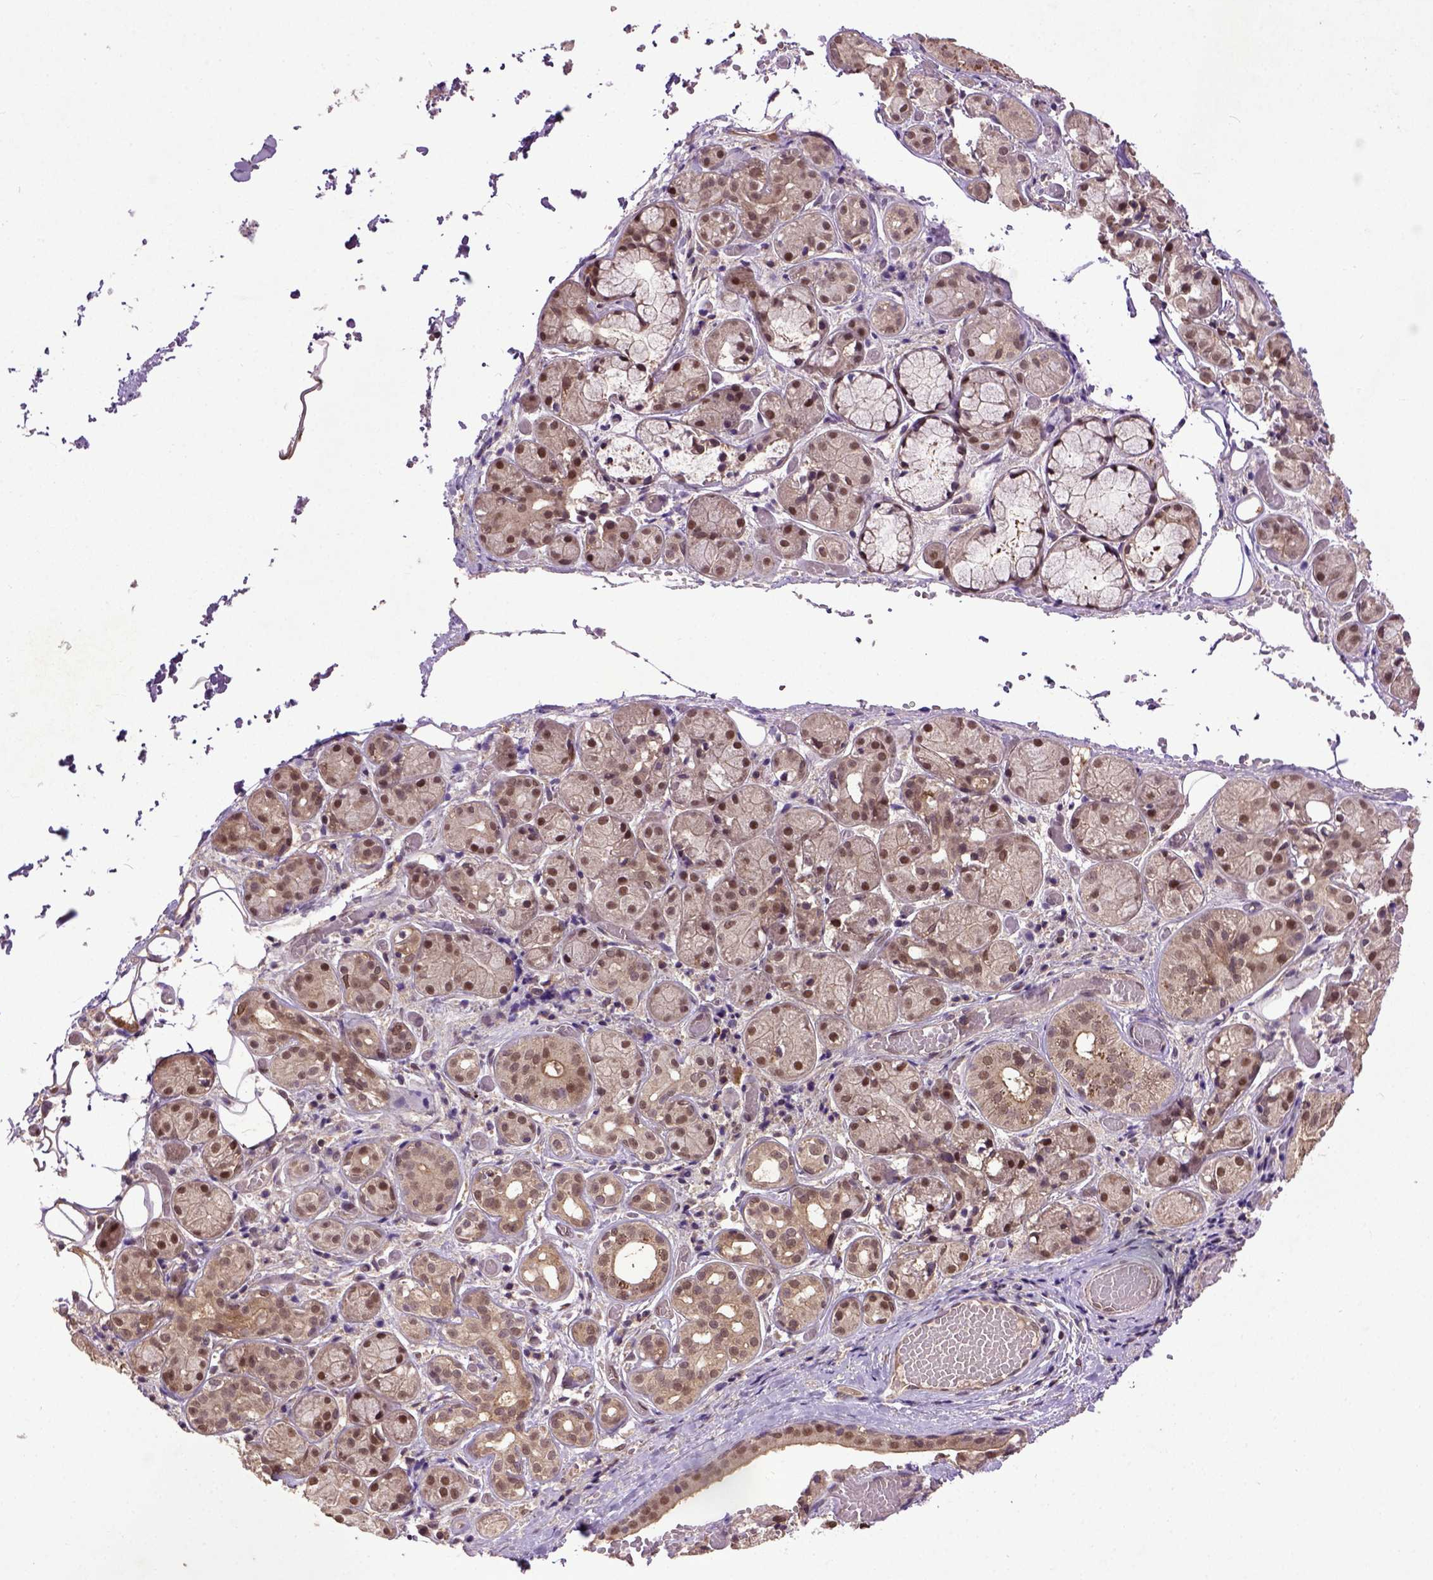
{"staining": {"intensity": "moderate", "quantity": ">75%", "location": "nuclear"}, "tissue": "salivary gland", "cell_type": "Glandular cells", "image_type": "normal", "snomed": [{"axis": "morphology", "description": "Normal tissue, NOS"}, {"axis": "topography", "description": "Salivary gland"}, {"axis": "topography", "description": "Peripheral nerve tissue"}], "caption": "Human salivary gland stained for a protein (brown) displays moderate nuclear positive positivity in about >75% of glandular cells.", "gene": "UBA3", "patient": {"sex": "male", "age": 71}}